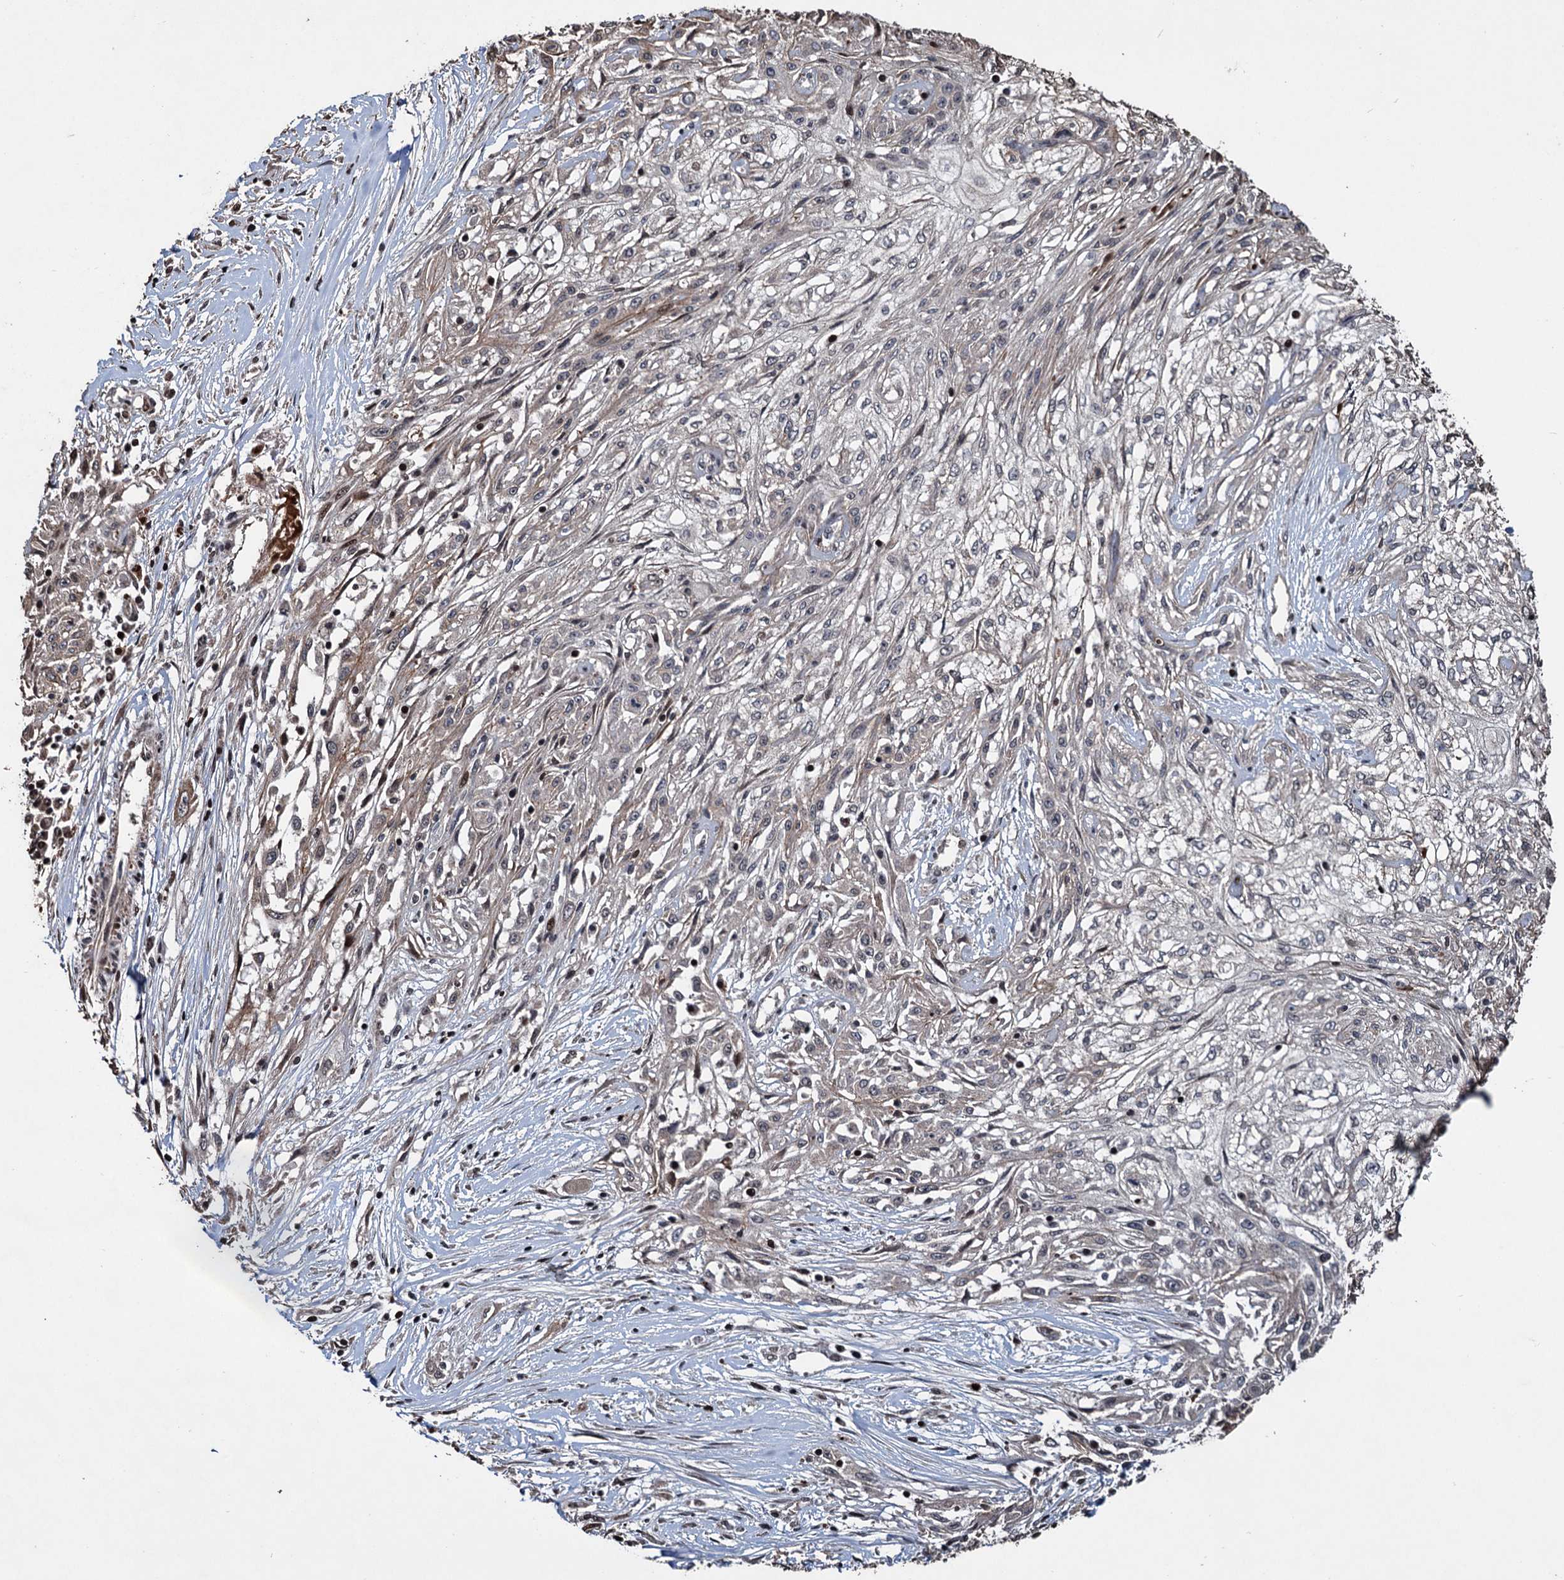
{"staining": {"intensity": "weak", "quantity": "<25%", "location": "cytoplasmic/membranous"}, "tissue": "skin cancer", "cell_type": "Tumor cells", "image_type": "cancer", "snomed": [{"axis": "morphology", "description": "Squamous cell carcinoma, NOS"}, {"axis": "morphology", "description": "Squamous cell carcinoma, metastatic, NOS"}, {"axis": "topography", "description": "Skin"}, {"axis": "topography", "description": "Lymph node"}], "caption": "Immunohistochemical staining of human skin cancer exhibits no significant expression in tumor cells.", "gene": "EYA4", "patient": {"sex": "male", "age": 75}}